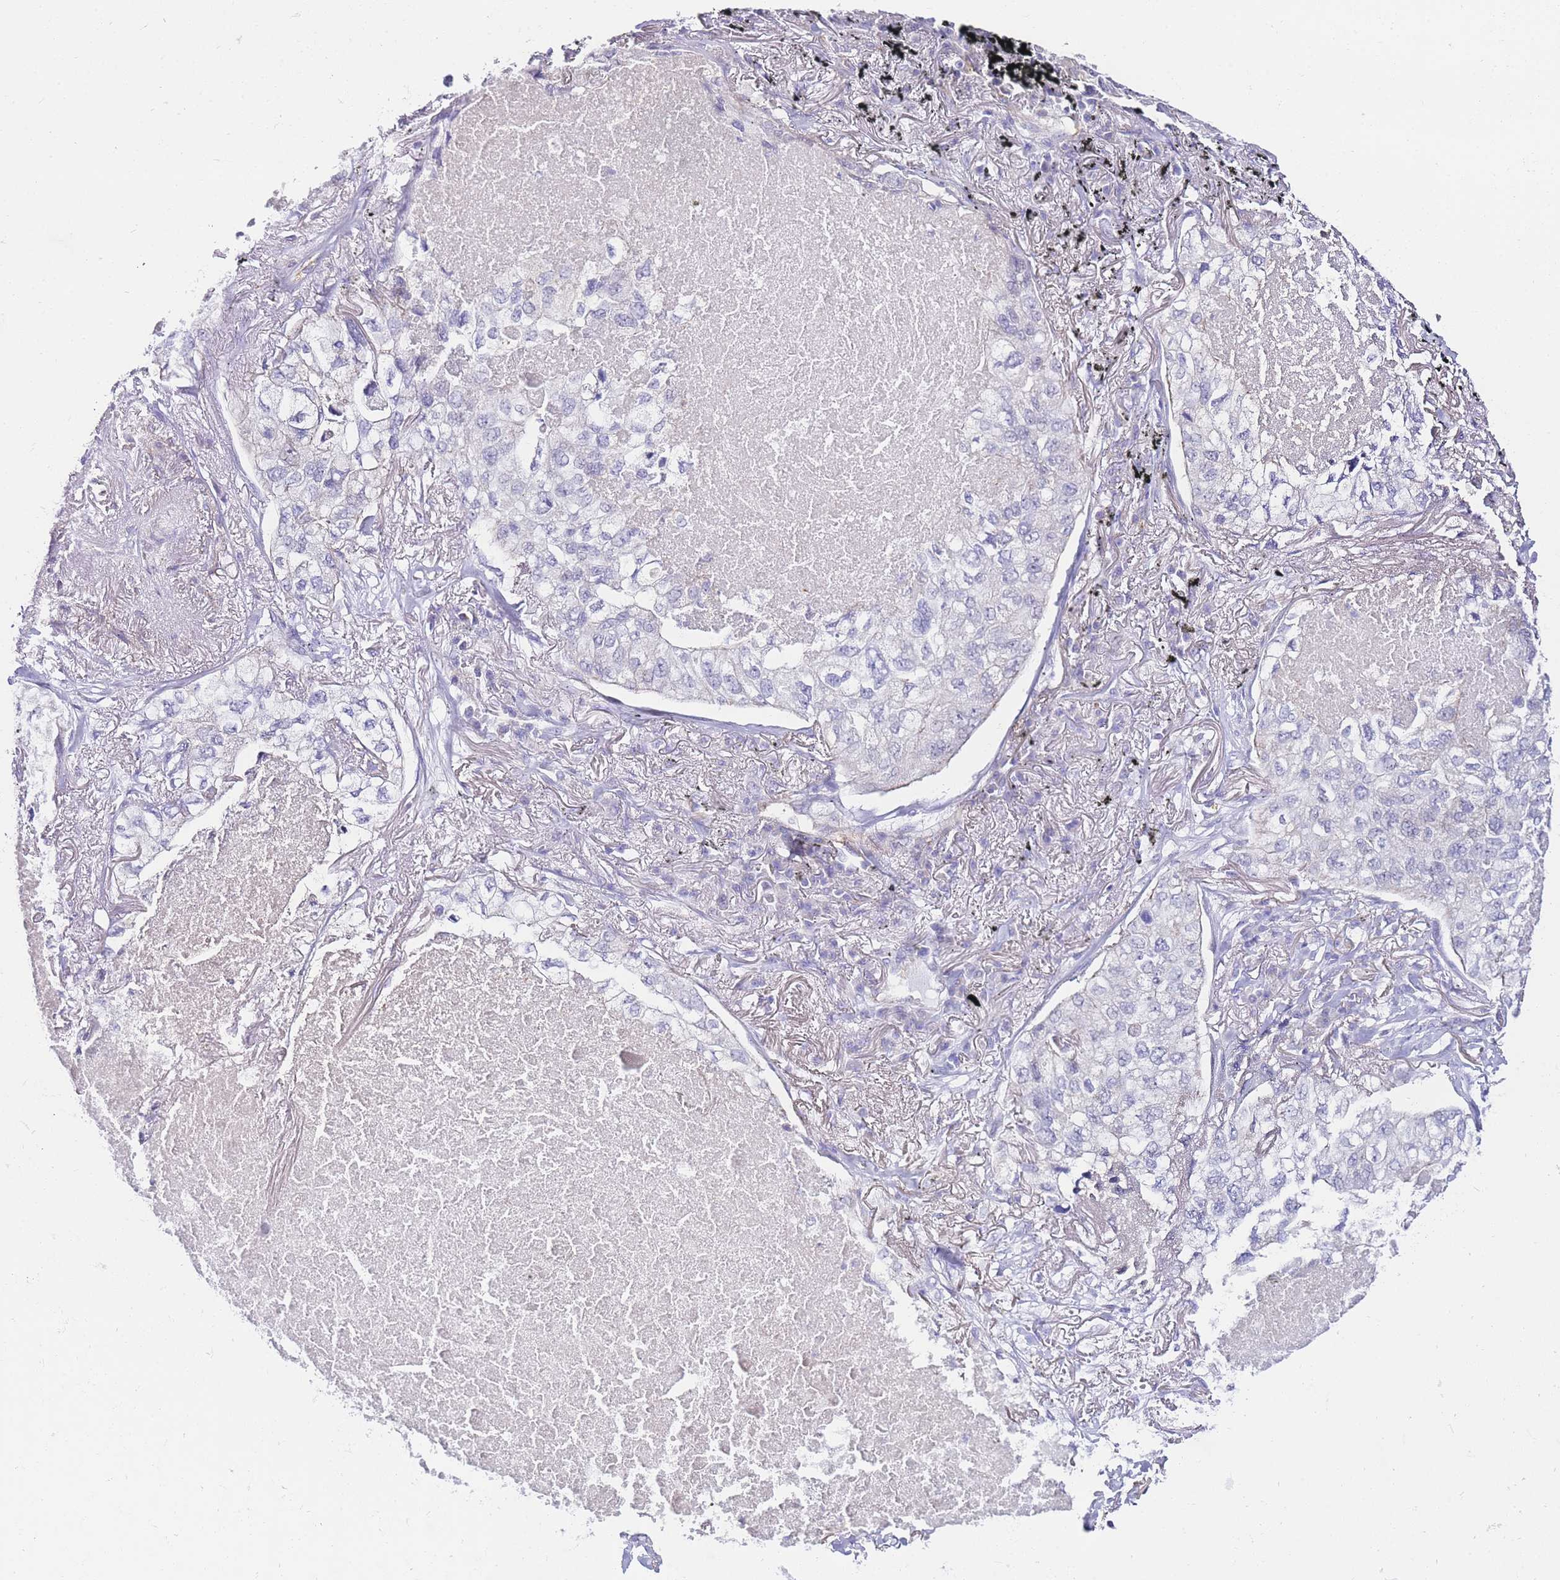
{"staining": {"intensity": "negative", "quantity": "none", "location": "none"}, "tissue": "lung cancer", "cell_type": "Tumor cells", "image_type": "cancer", "snomed": [{"axis": "morphology", "description": "Adenocarcinoma, NOS"}, {"axis": "topography", "description": "Lung"}], "caption": "Immunohistochemistry of human lung cancer shows no positivity in tumor cells. (DAB immunohistochemistry (IHC) with hematoxylin counter stain).", "gene": "PDCD7", "patient": {"sex": "male", "age": 65}}